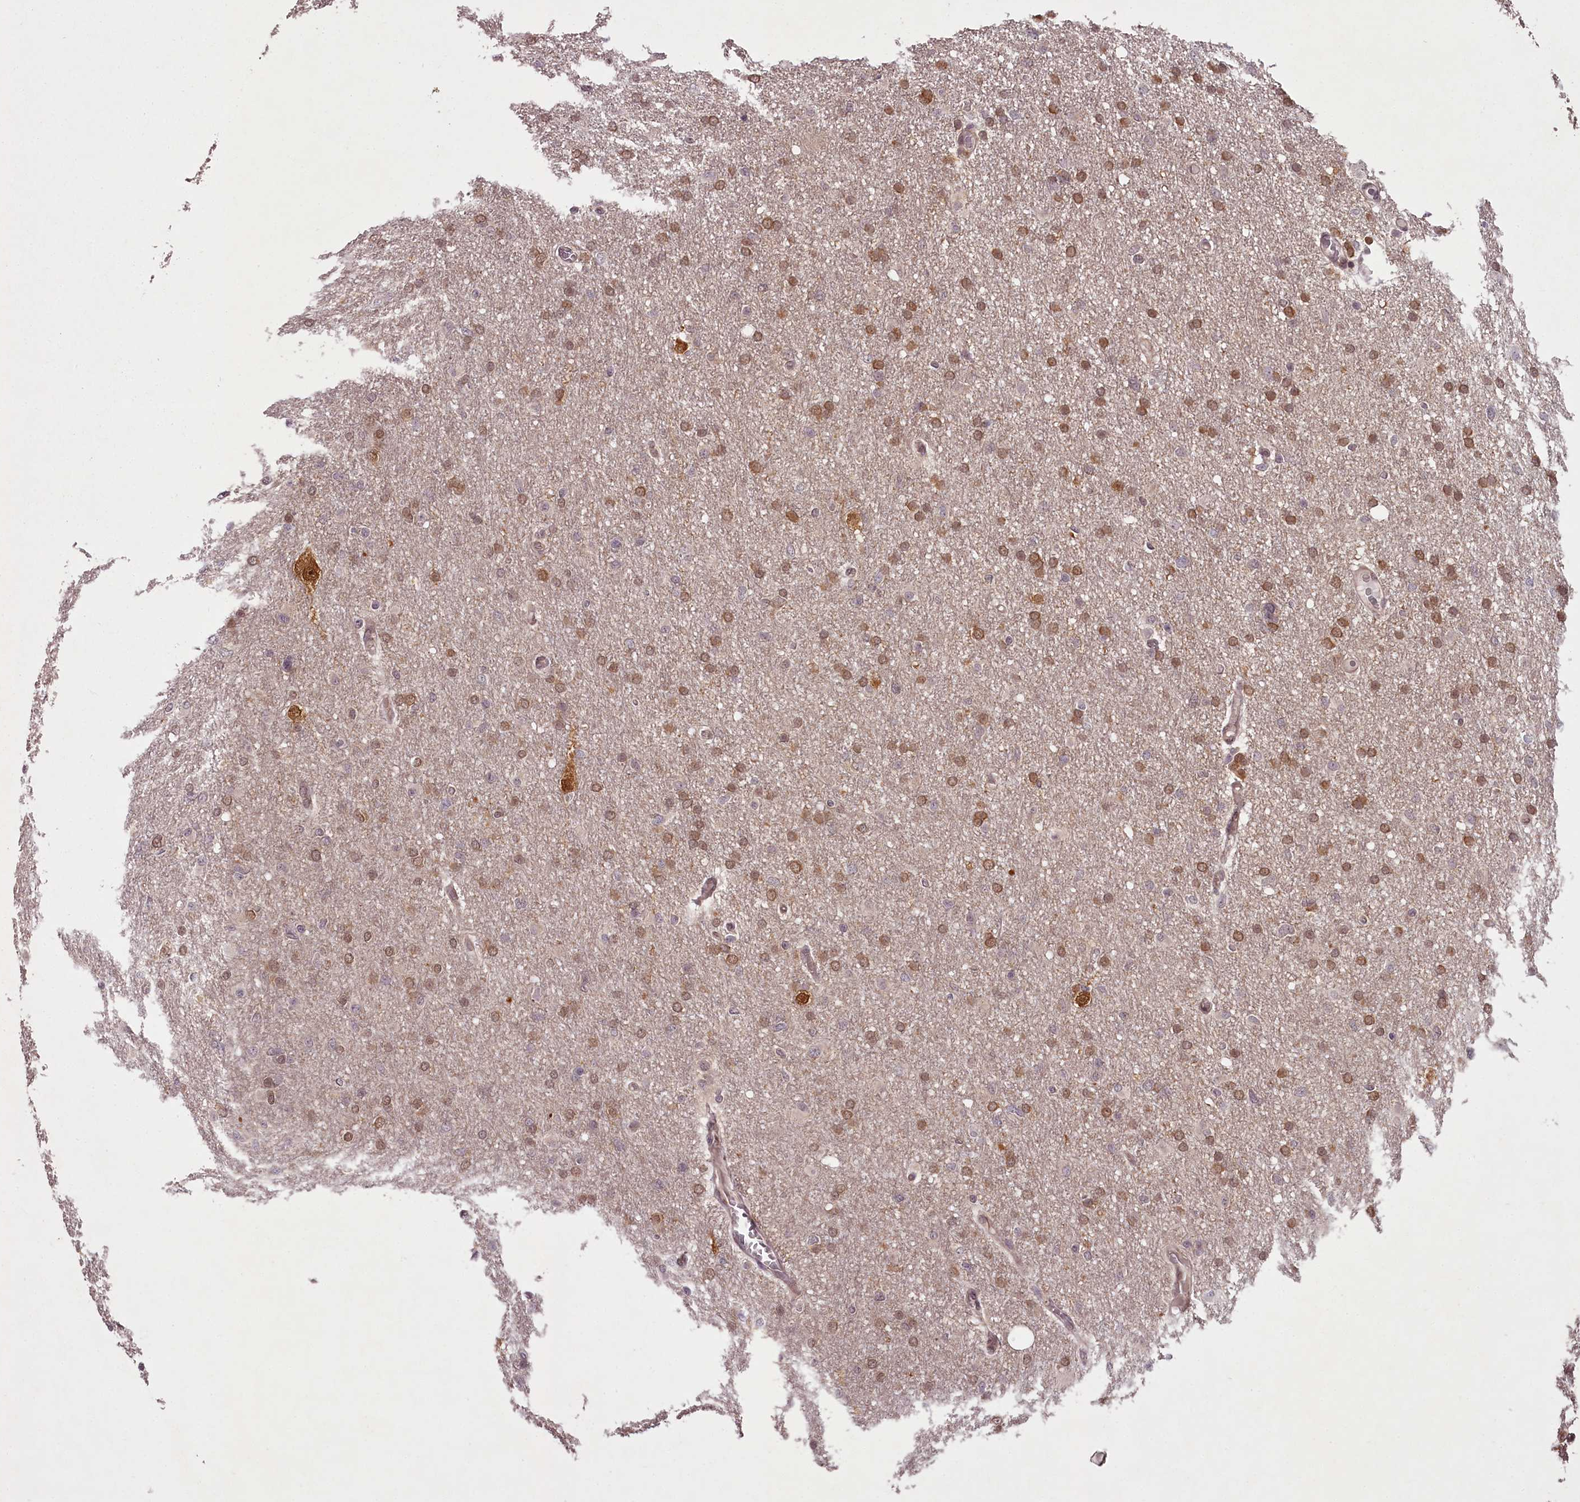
{"staining": {"intensity": "moderate", "quantity": ">75%", "location": "cytoplasmic/membranous,nuclear"}, "tissue": "glioma", "cell_type": "Tumor cells", "image_type": "cancer", "snomed": [{"axis": "morphology", "description": "Glioma, malignant, High grade"}, {"axis": "topography", "description": "Cerebral cortex"}], "caption": "Brown immunohistochemical staining in glioma reveals moderate cytoplasmic/membranous and nuclear staining in approximately >75% of tumor cells. (Brightfield microscopy of DAB IHC at high magnification).", "gene": "CCDC92", "patient": {"sex": "female", "age": 36}}